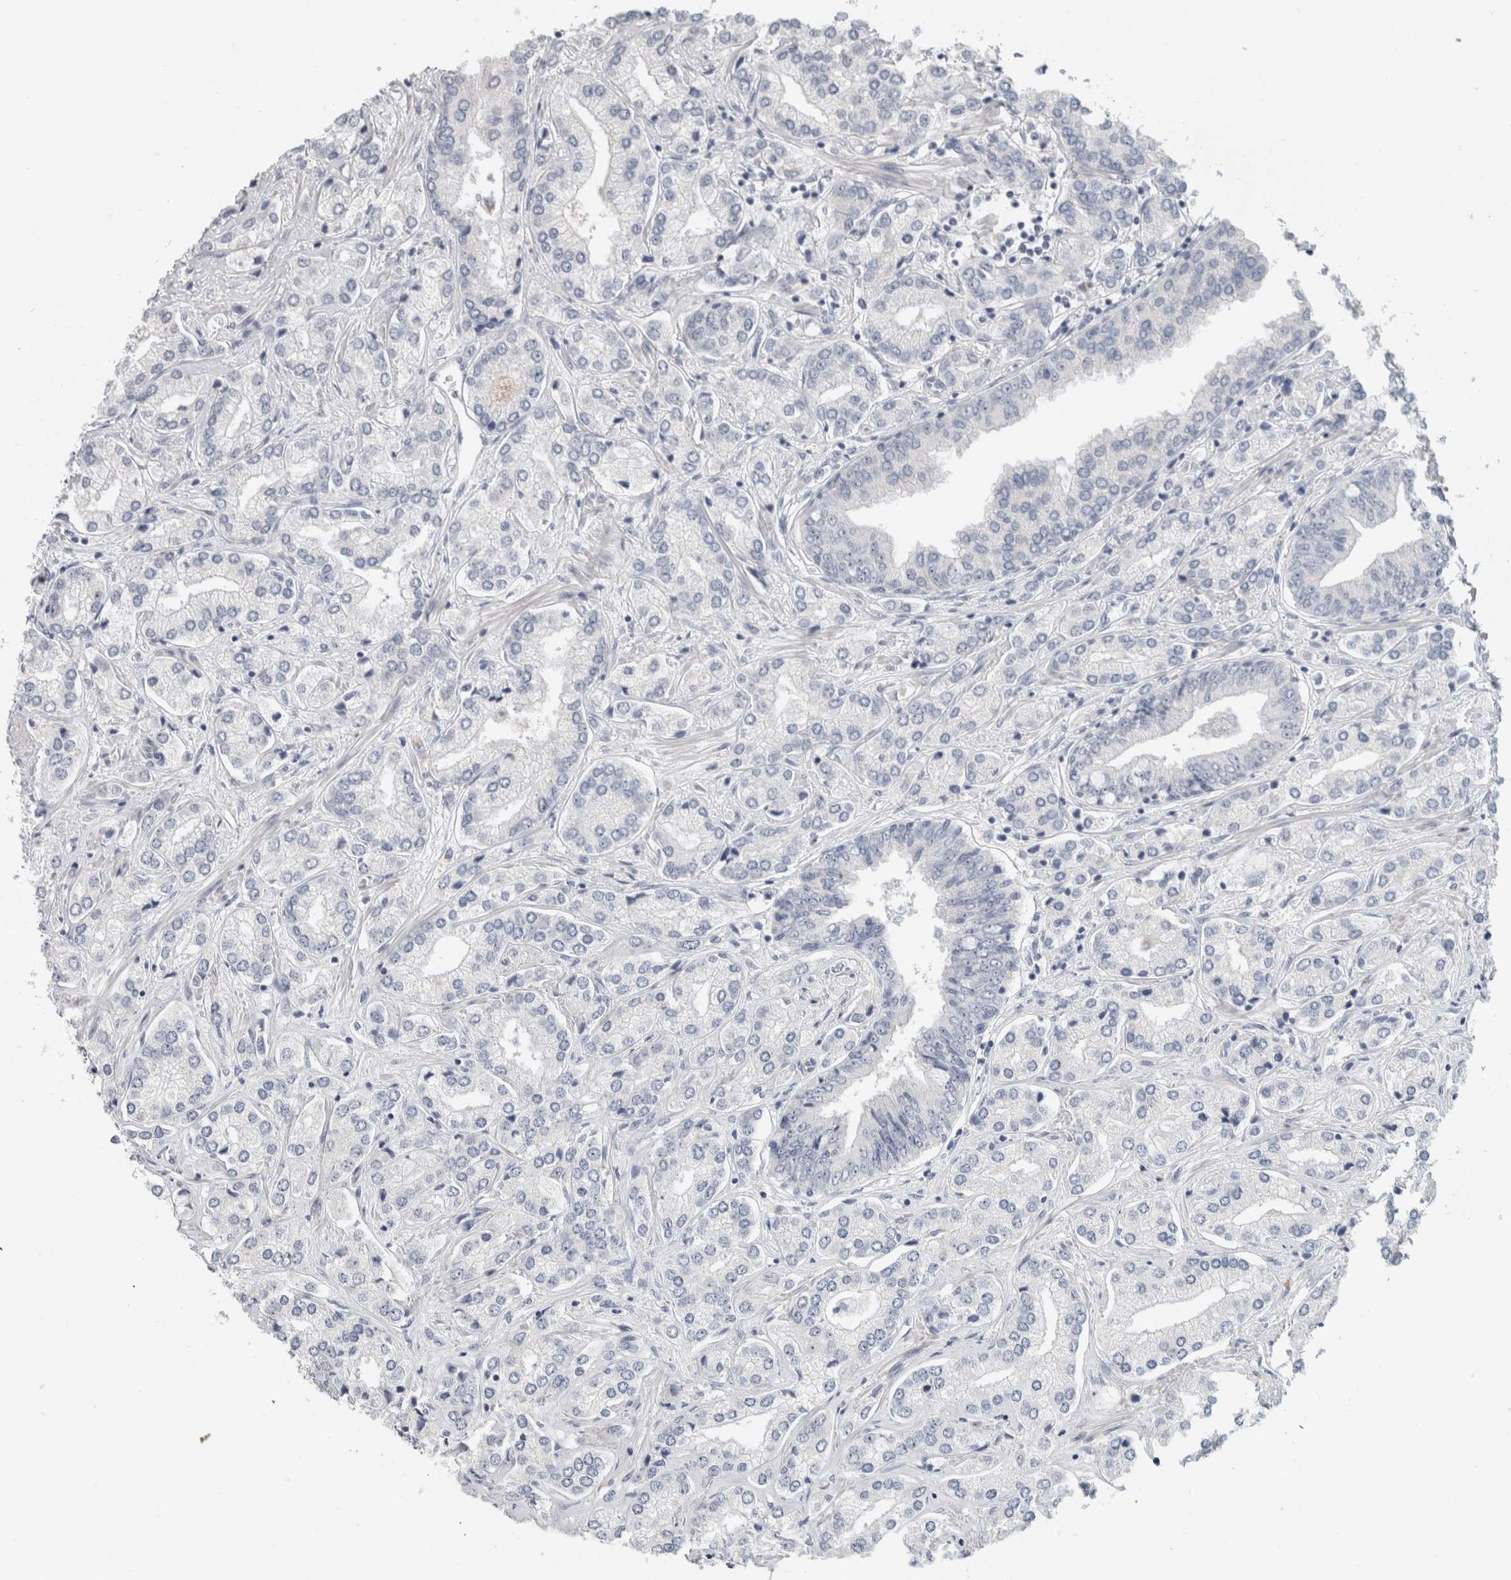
{"staining": {"intensity": "negative", "quantity": "none", "location": "none"}, "tissue": "prostate cancer", "cell_type": "Tumor cells", "image_type": "cancer", "snomed": [{"axis": "morphology", "description": "Adenocarcinoma, High grade"}, {"axis": "topography", "description": "Prostate"}], "caption": "DAB (3,3'-diaminobenzidine) immunohistochemical staining of prostate cancer (adenocarcinoma (high-grade)) displays no significant positivity in tumor cells.", "gene": "FMR1NB", "patient": {"sex": "male", "age": 66}}